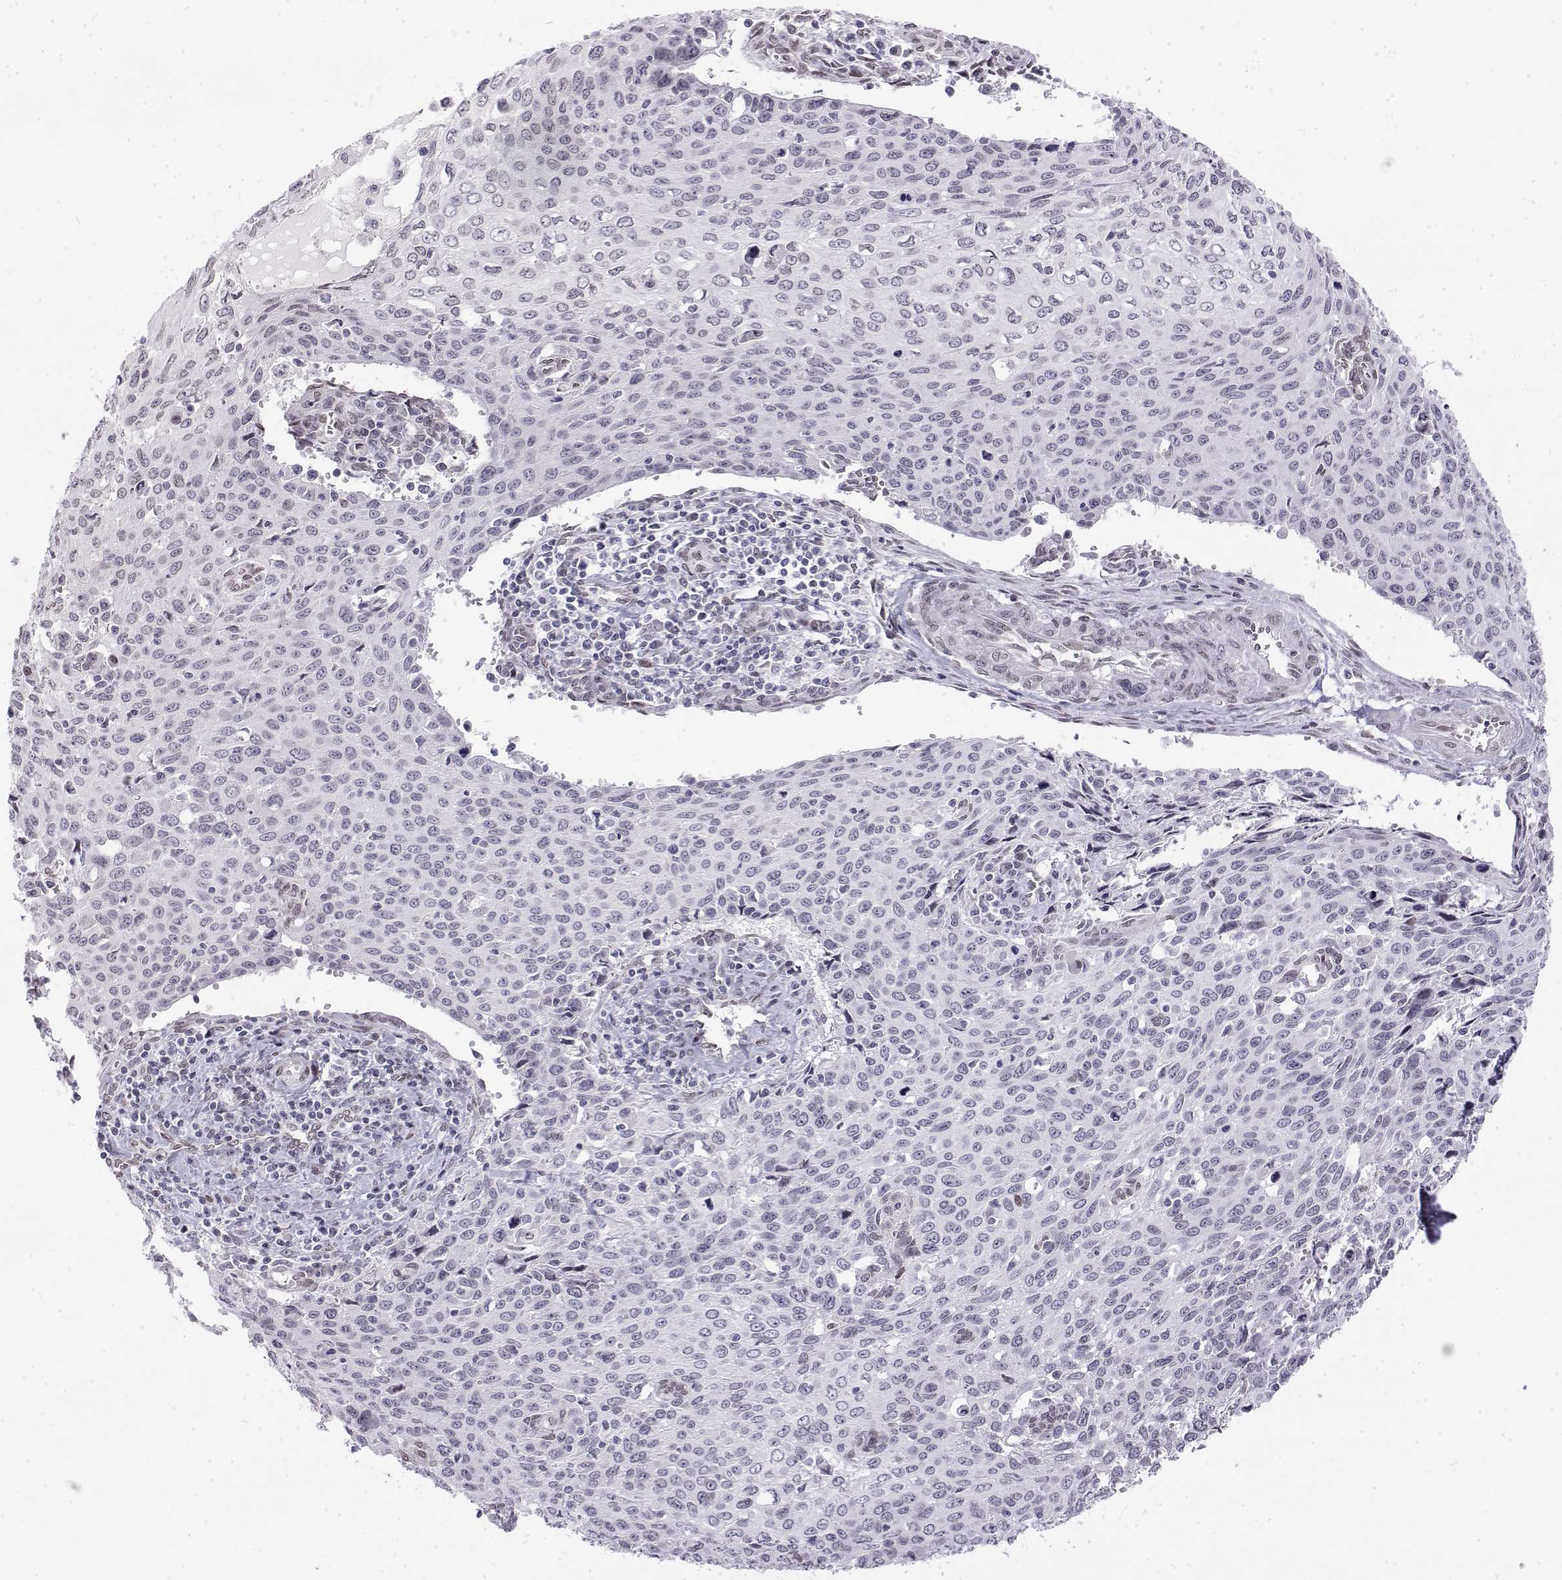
{"staining": {"intensity": "negative", "quantity": "none", "location": "none"}, "tissue": "cervical cancer", "cell_type": "Tumor cells", "image_type": "cancer", "snomed": [{"axis": "morphology", "description": "Squamous cell carcinoma, NOS"}, {"axis": "topography", "description": "Cervix"}], "caption": "Tumor cells show no significant staining in cervical cancer.", "gene": "ZNF532", "patient": {"sex": "female", "age": 38}}